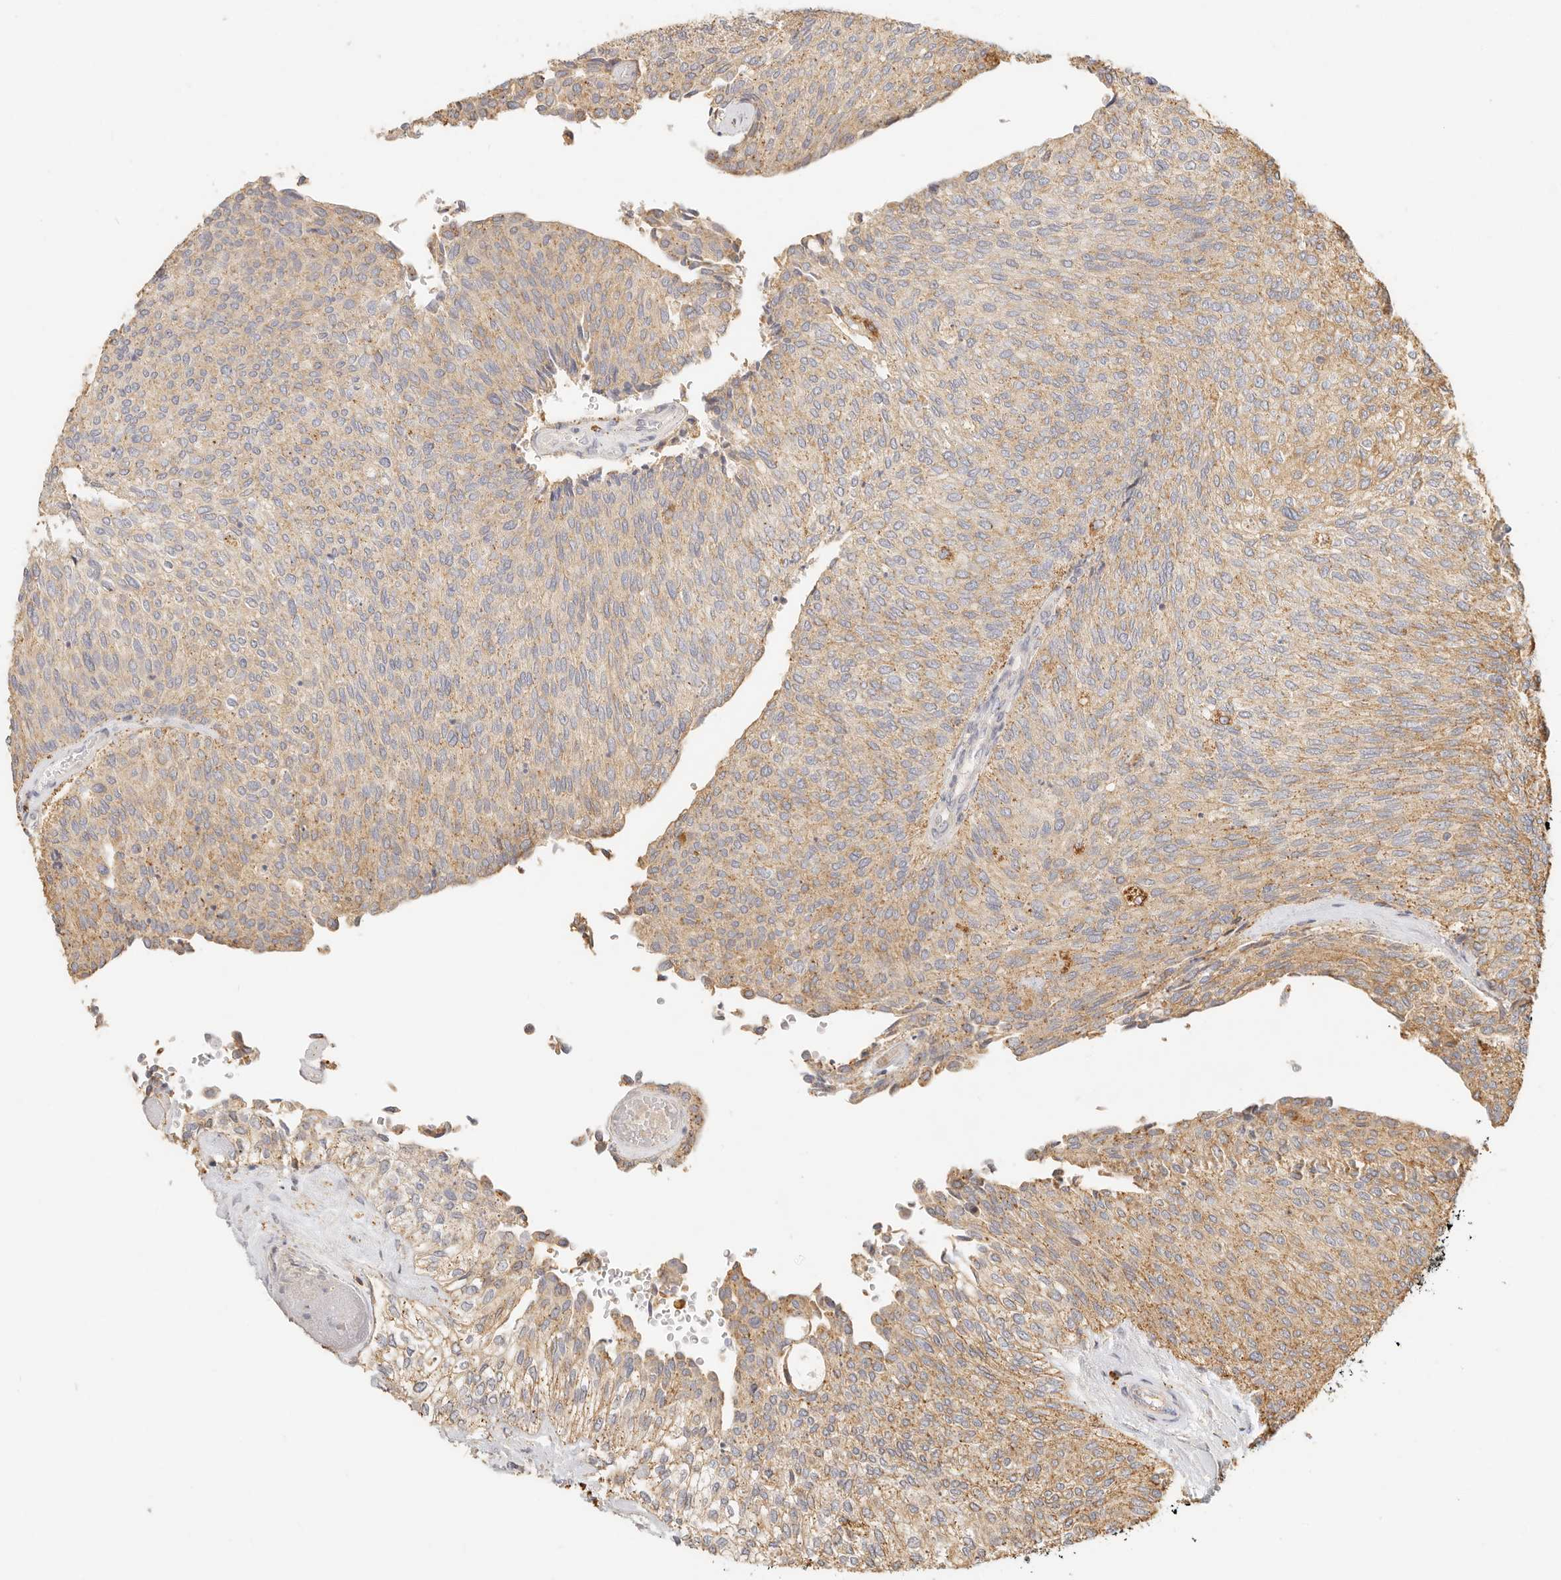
{"staining": {"intensity": "moderate", "quantity": "25%-75%", "location": "cytoplasmic/membranous"}, "tissue": "urothelial cancer", "cell_type": "Tumor cells", "image_type": "cancer", "snomed": [{"axis": "morphology", "description": "Urothelial carcinoma, Low grade"}, {"axis": "topography", "description": "Urinary bladder"}], "caption": "Tumor cells demonstrate moderate cytoplasmic/membranous expression in approximately 25%-75% of cells in urothelial cancer.", "gene": "CNMD", "patient": {"sex": "female", "age": 79}}